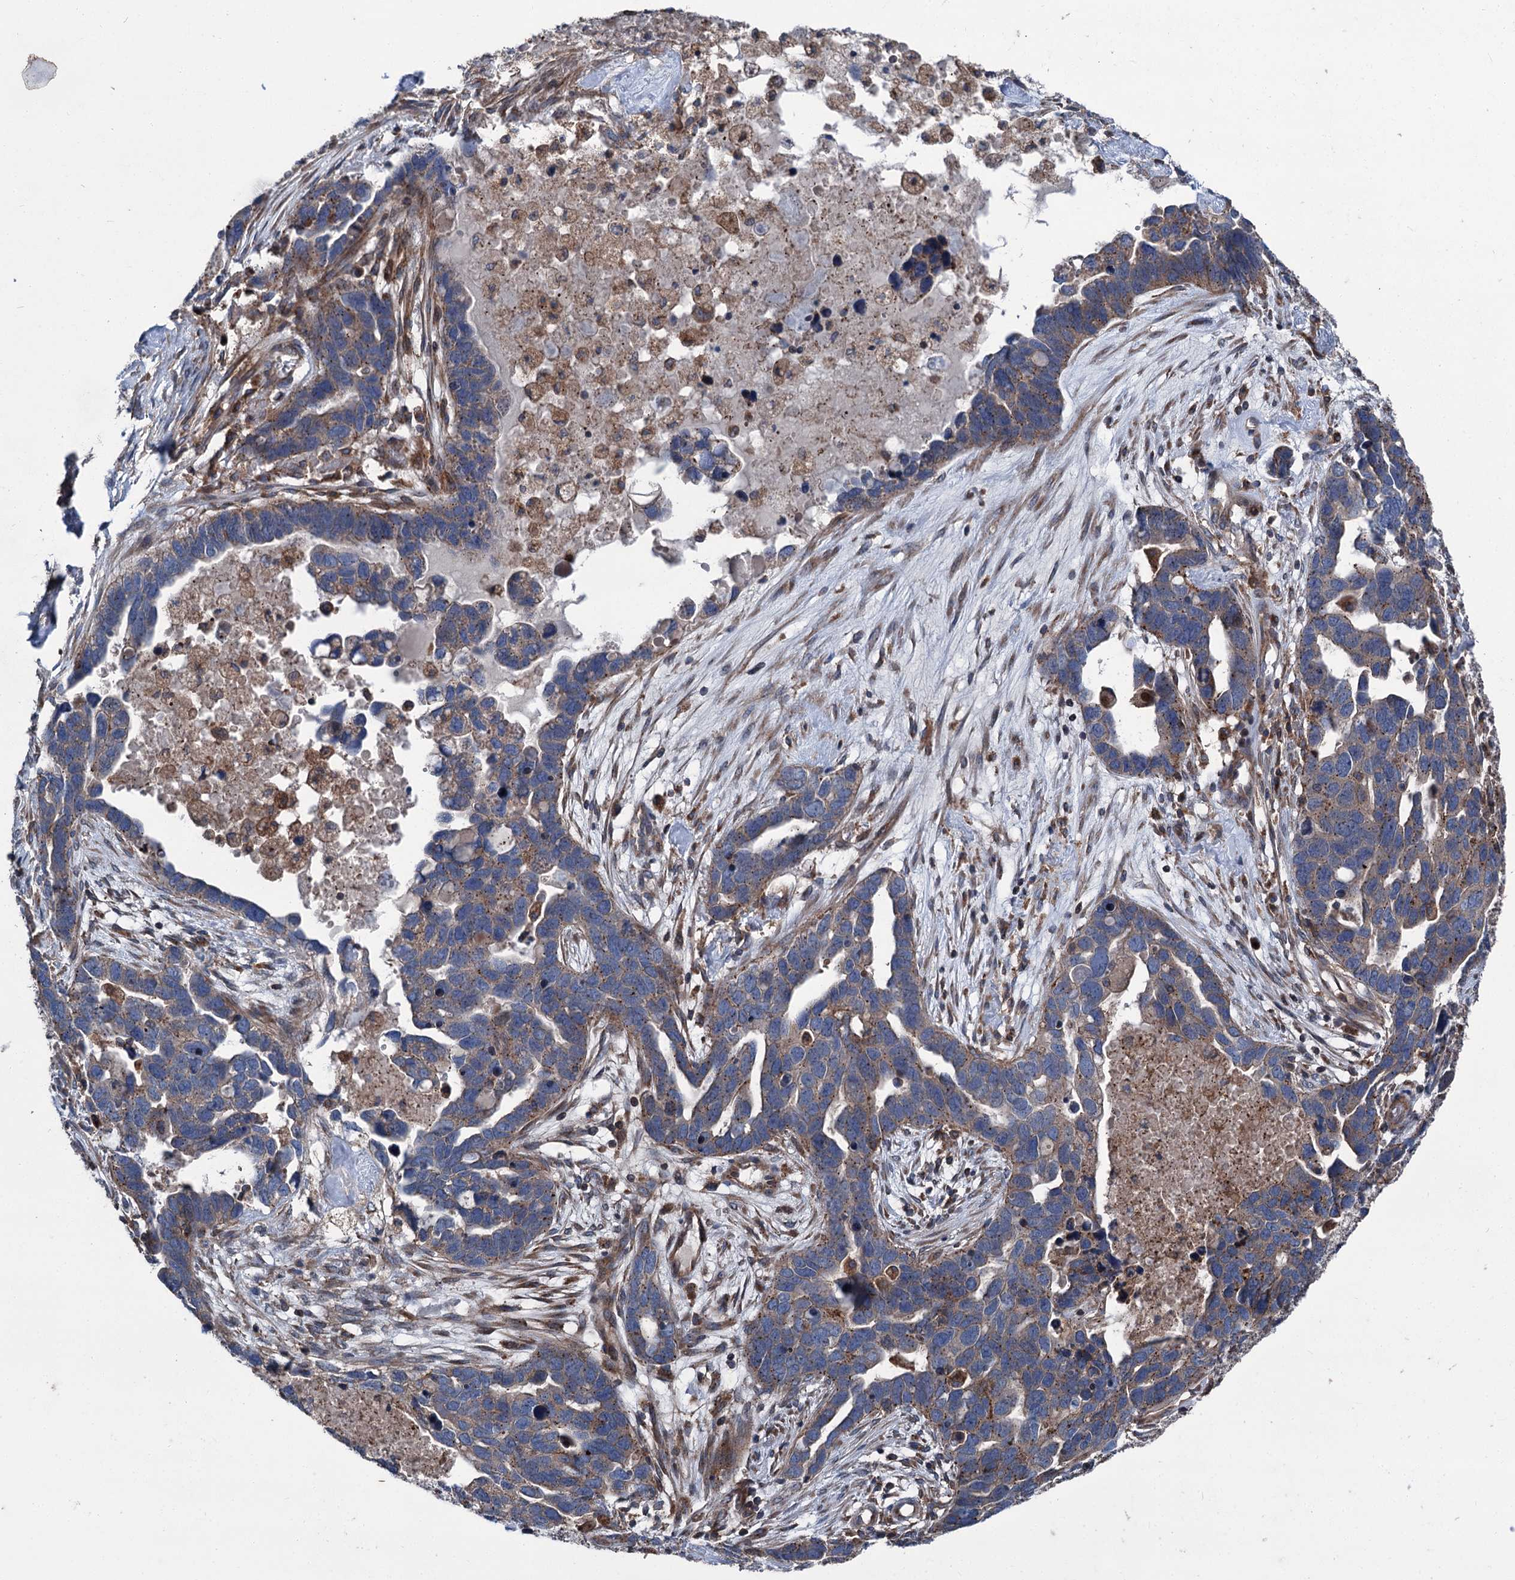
{"staining": {"intensity": "moderate", "quantity": ">75%", "location": "cytoplasmic/membranous"}, "tissue": "ovarian cancer", "cell_type": "Tumor cells", "image_type": "cancer", "snomed": [{"axis": "morphology", "description": "Cystadenocarcinoma, serous, NOS"}, {"axis": "topography", "description": "Ovary"}], "caption": "High-magnification brightfield microscopy of ovarian cancer stained with DAB (brown) and counterstained with hematoxylin (blue). tumor cells exhibit moderate cytoplasmic/membranous positivity is appreciated in approximately>75% of cells.", "gene": "RUFY1", "patient": {"sex": "female", "age": 54}}